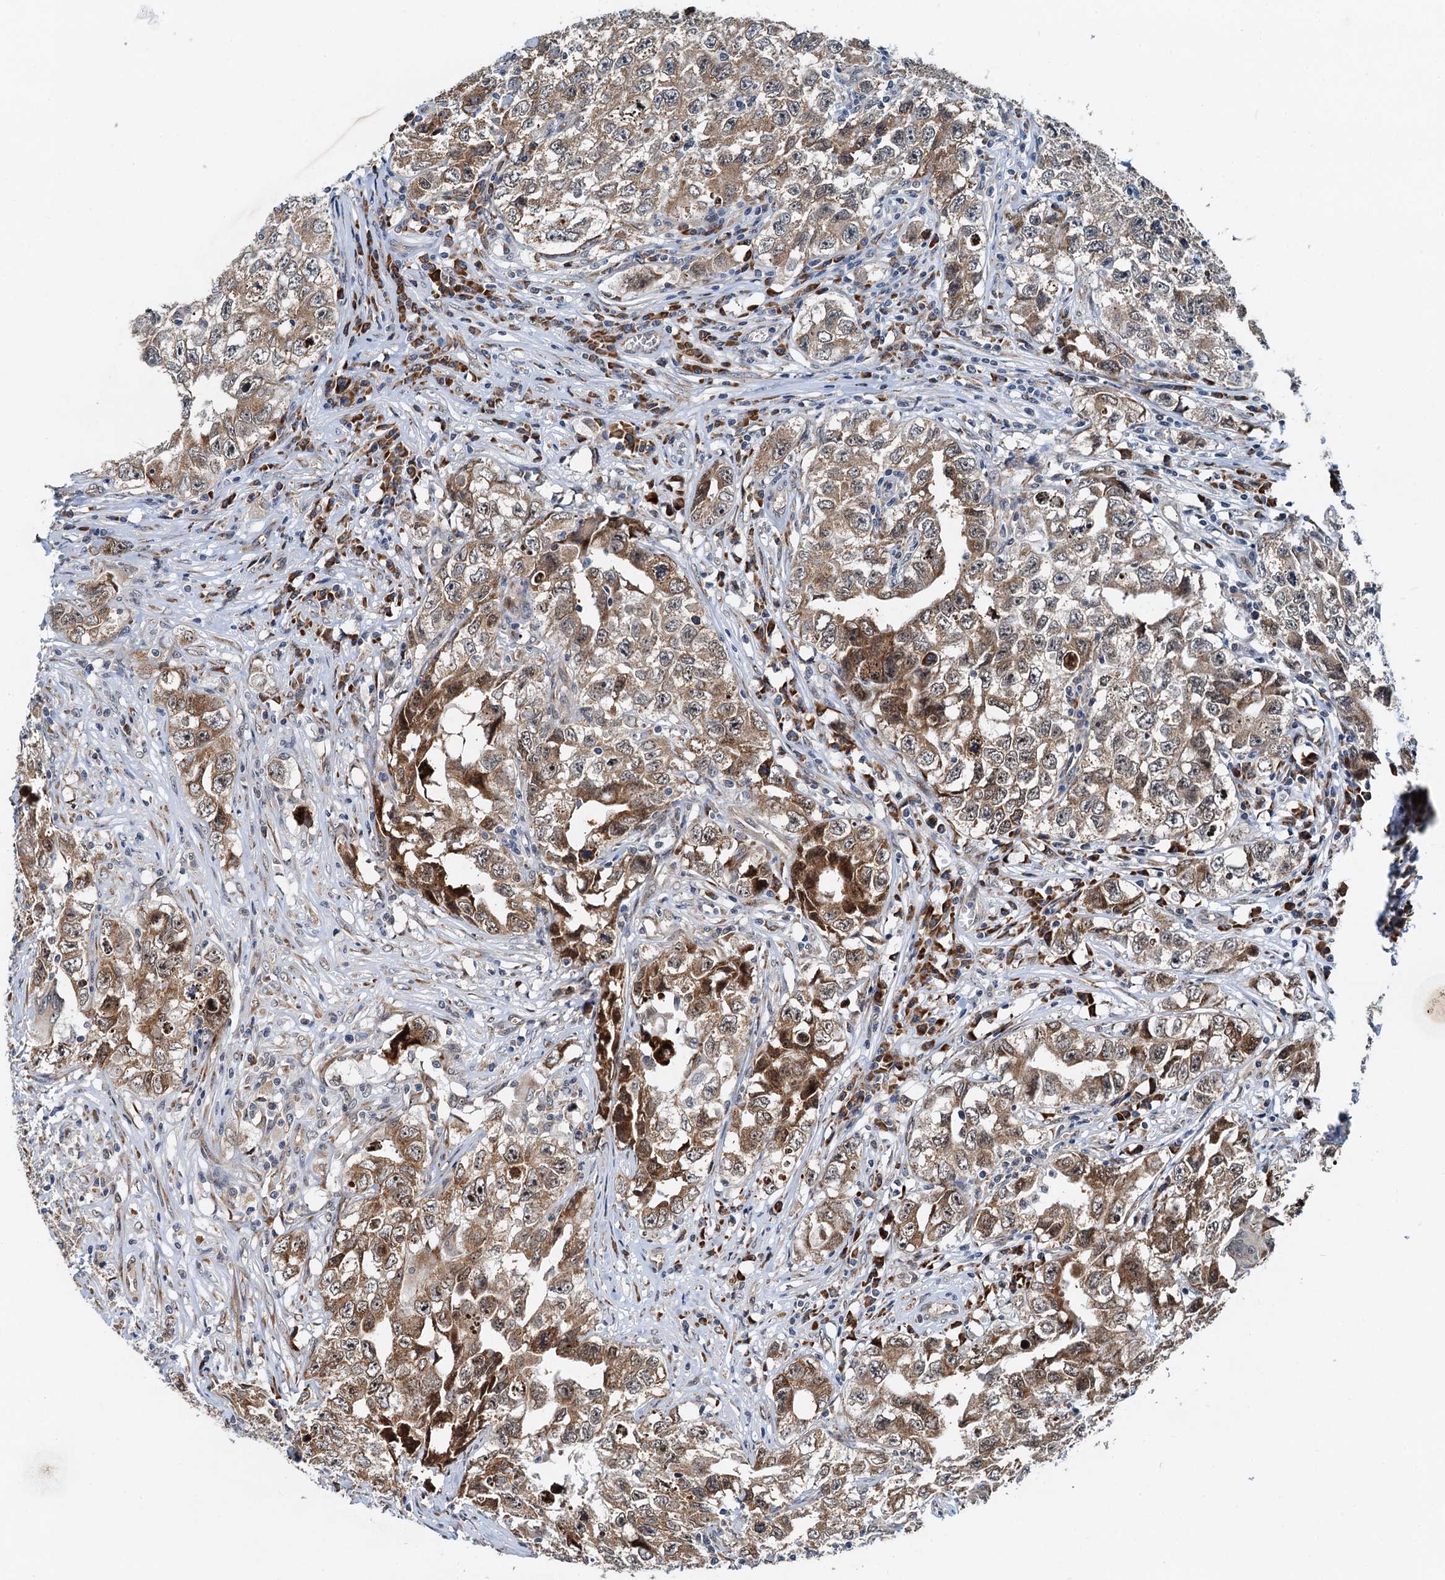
{"staining": {"intensity": "strong", "quantity": "25%-75%", "location": "cytoplasmic/membranous,nuclear"}, "tissue": "testis cancer", "cell_type": "Tumor cells", "image_type": "cancer", "snomed": [{"axis": "morphology", "description": "Seminoma, NOS"}, {"axis": "morphology", "description": "Carcinoma, Embryonal, NOS"}, {"axis": "topography", "description": "Testis"}], "caption": "This image shows seminoma (testis) stained with immunohistochemistry (IHC) to label a protein in brown. The cytoplasmic/membranous and nuclear of tumor cells show strong positivity for the protein. Nuclei are counter-stained blue.", "gene": "DNAJC21", "patient": {"sex": "male", "age": 43}}